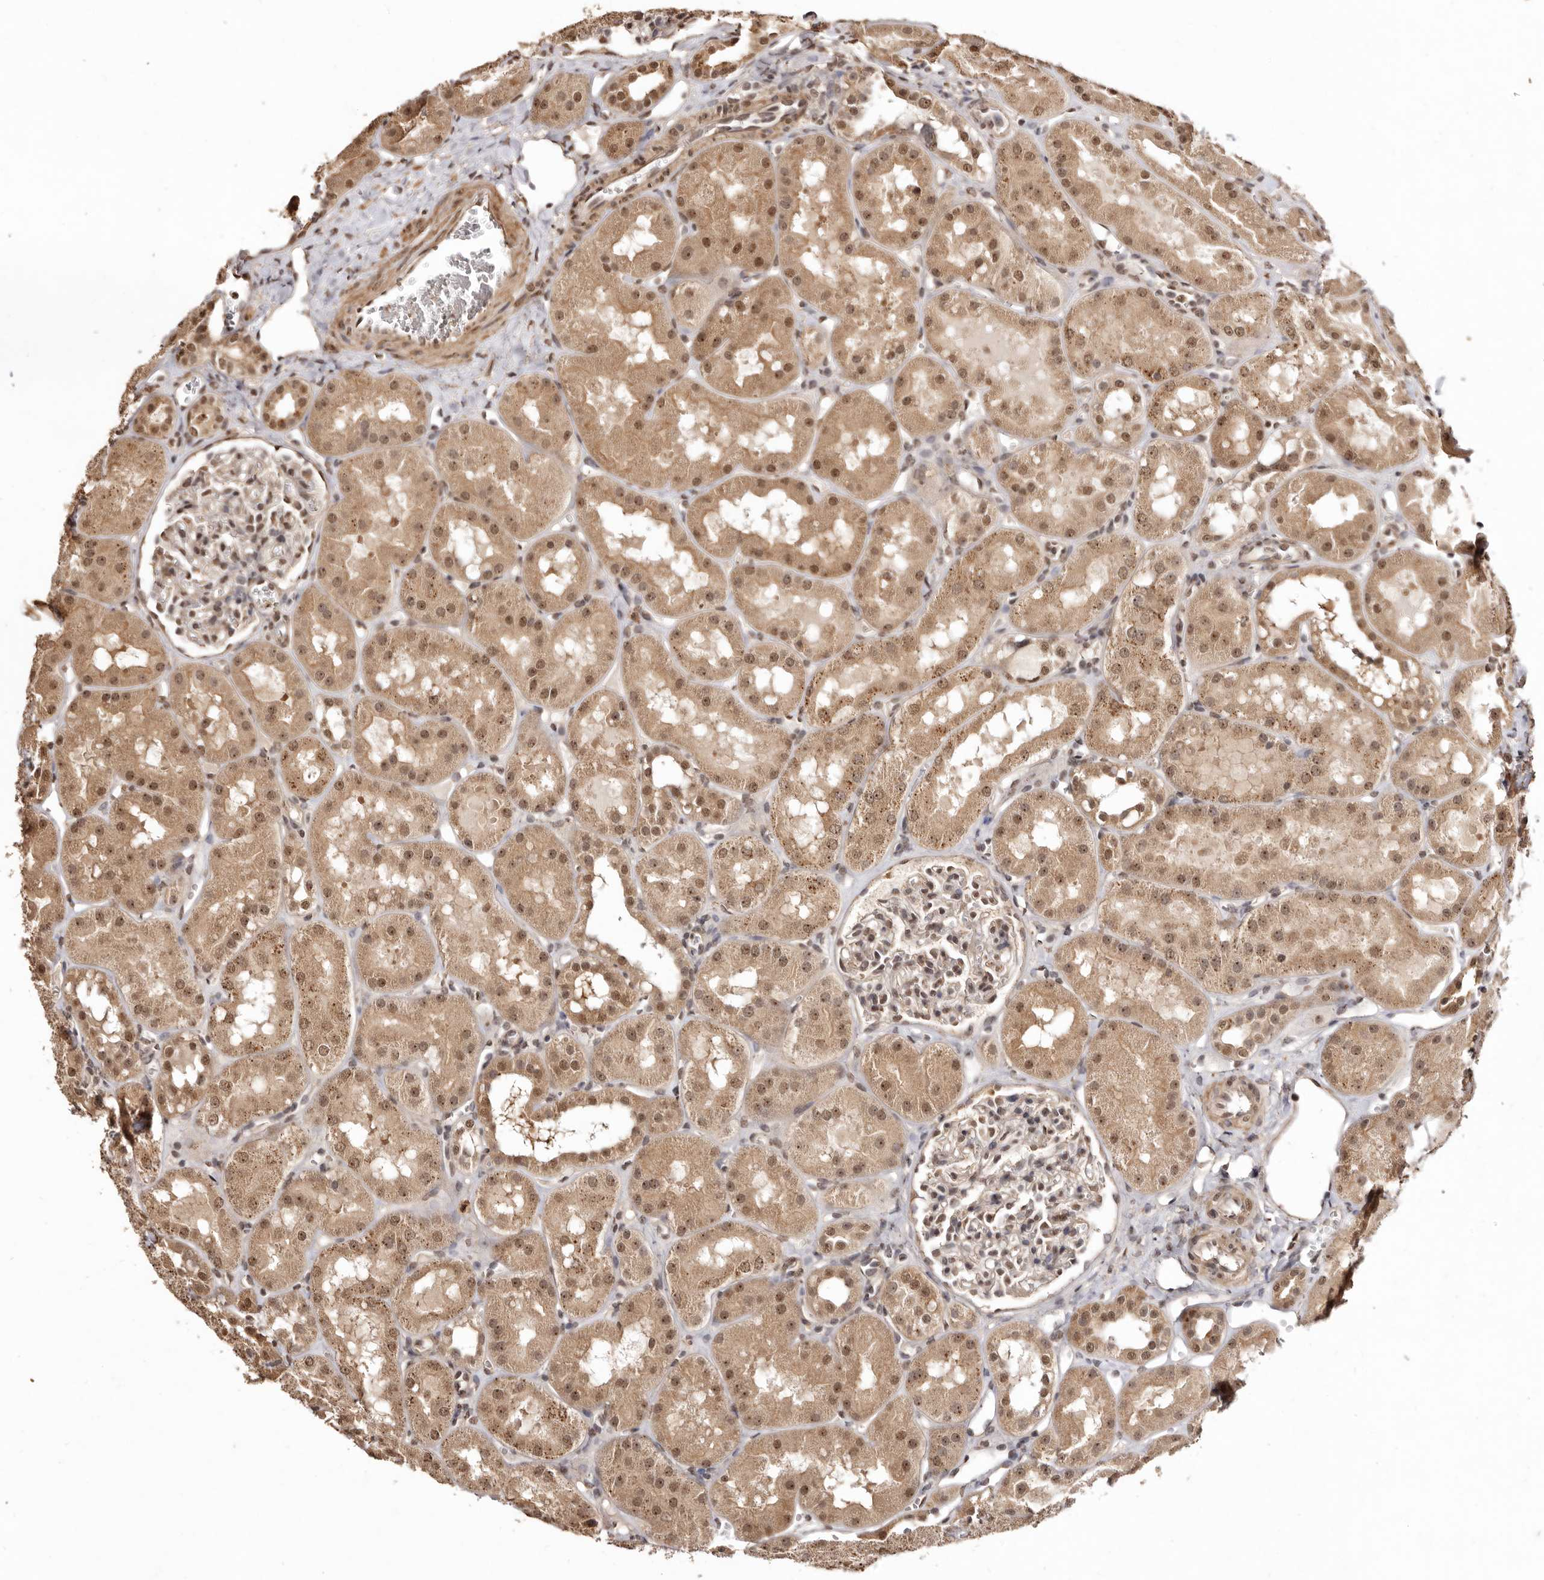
{"staining": {"intensity": "moderate", "quantity": ">75%", "location": "cytoplasmic/membranous,nuclear"}, "tissue": "kidney", "cell_type": "Cells in glomeruli", "image_type": "normal", "snomed": [{"axis": "morphology", "description": "Normal tissue, NOS"}, {"axis": "topography", "description": "Kidney"}], "caption": "Immunohistochemical staining of benign kidney displays moderate cytoplasmic/membranous,nuclear protein positivity in about >75% of cells in glomeruli. (IHC, brightfield microscopy, high magnification).", "gene": "NOTCH1", "patient": {"sex": "male", "age": 16}}